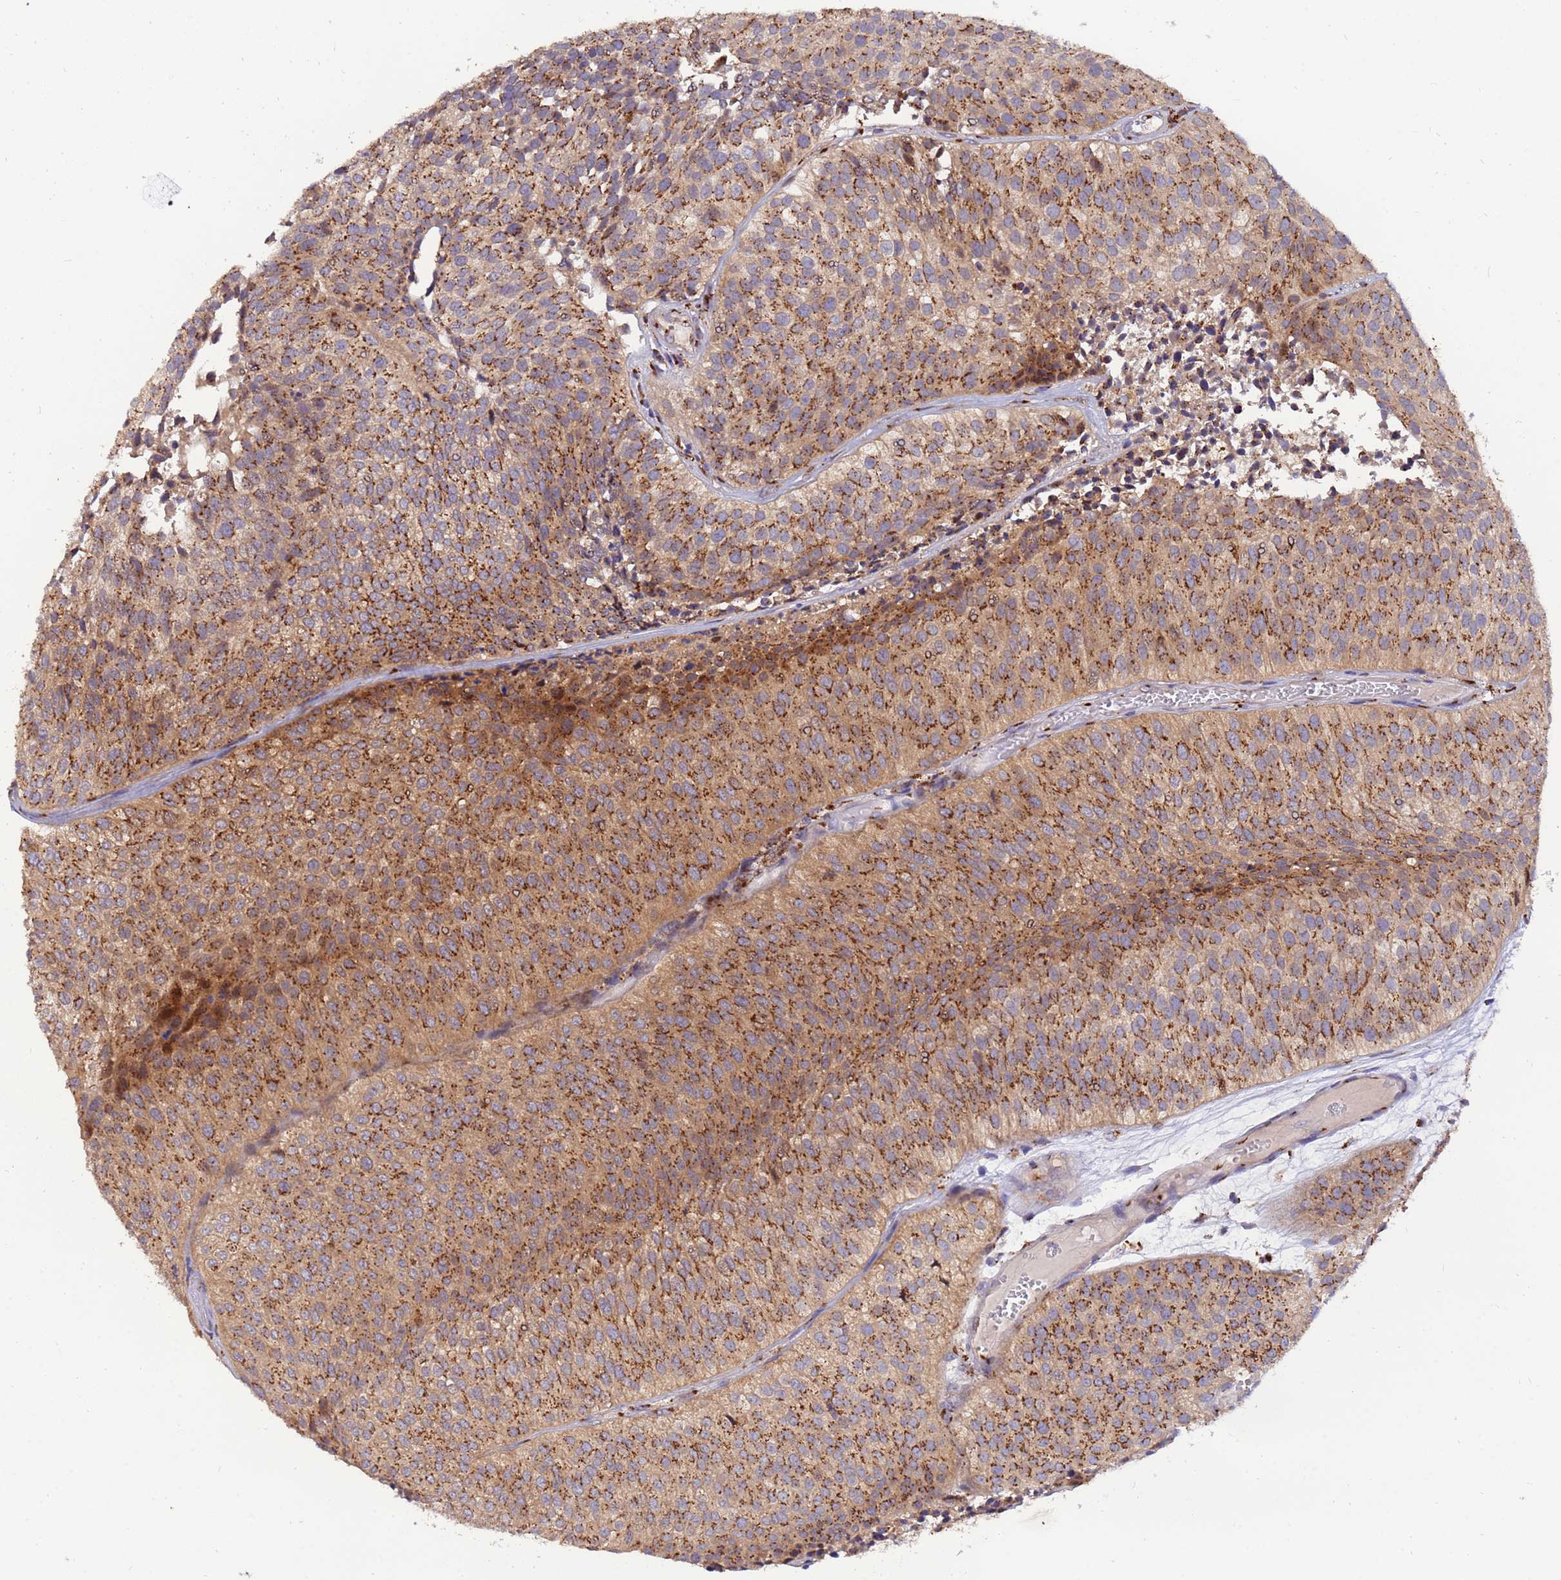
{"staining": {"intensity": "moderate", "quantity": ">75%", "location": "cytoplasmic/membranous"}, "tissue": "urothelial cancer", "cell_type": "Tumor cells", "image_type": "cancer", "snomed": [{"axis": "morphology", "description": "Urothelial carcinoma, Low grade"}, {"axis": "topography", "description": "Urinary bladder"}], "caption": "Immunohistochemistry staining of urothelial cancer, which shows medium levels of moderate cytoplasmic/membranous expression in approximately >75% of tumor cells indicating moderate cytoplasmic/membranous protein staining. The staining was performed using DAB (3,3'-diaminobenzidine) (brown) for protein detection and nuclei were counterstained in hematoxylin (blue).", "gene": "HPS3", "patient": {"sex": "male", "age": 84}}